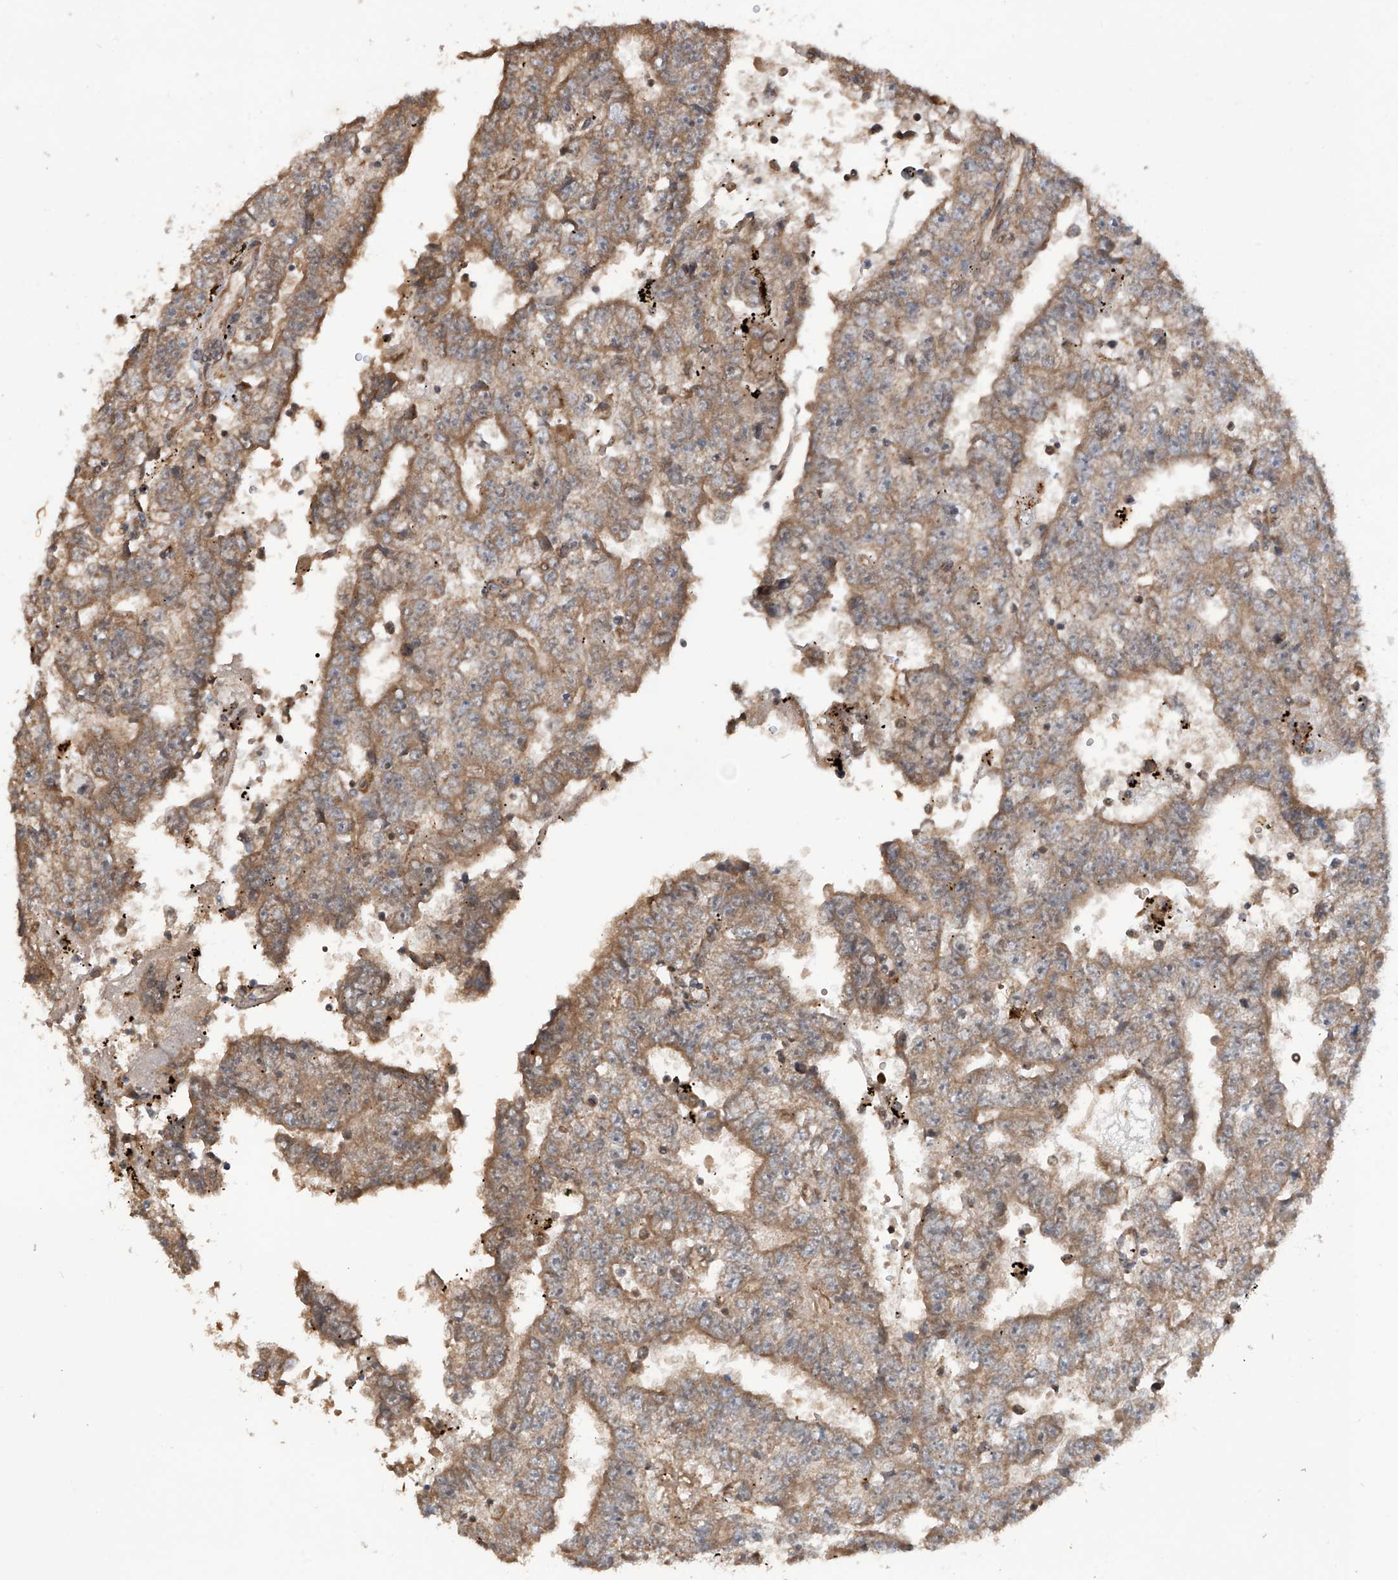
{"staining": {"intensity": "weak", "quantity": ">75%", "location": "cytoplasmic/membranous"}, "tissue": "testis cancer", "cell_type": "Tumor cells", "image_type": "cancer", "snomed": [{"axis": "morphology", "description": "Carcinoma, Embryonal, NOS"}, {"axis": "topography", "description": "Testis"}], "caption": "A brown stain highlights weak cytoplasmic/membranous expression of a protein in human testis cancer (embryonal carcinoma) tumor cells.", "gene": "SAMD3", "patient": {"sex": "male", "age": 25}}